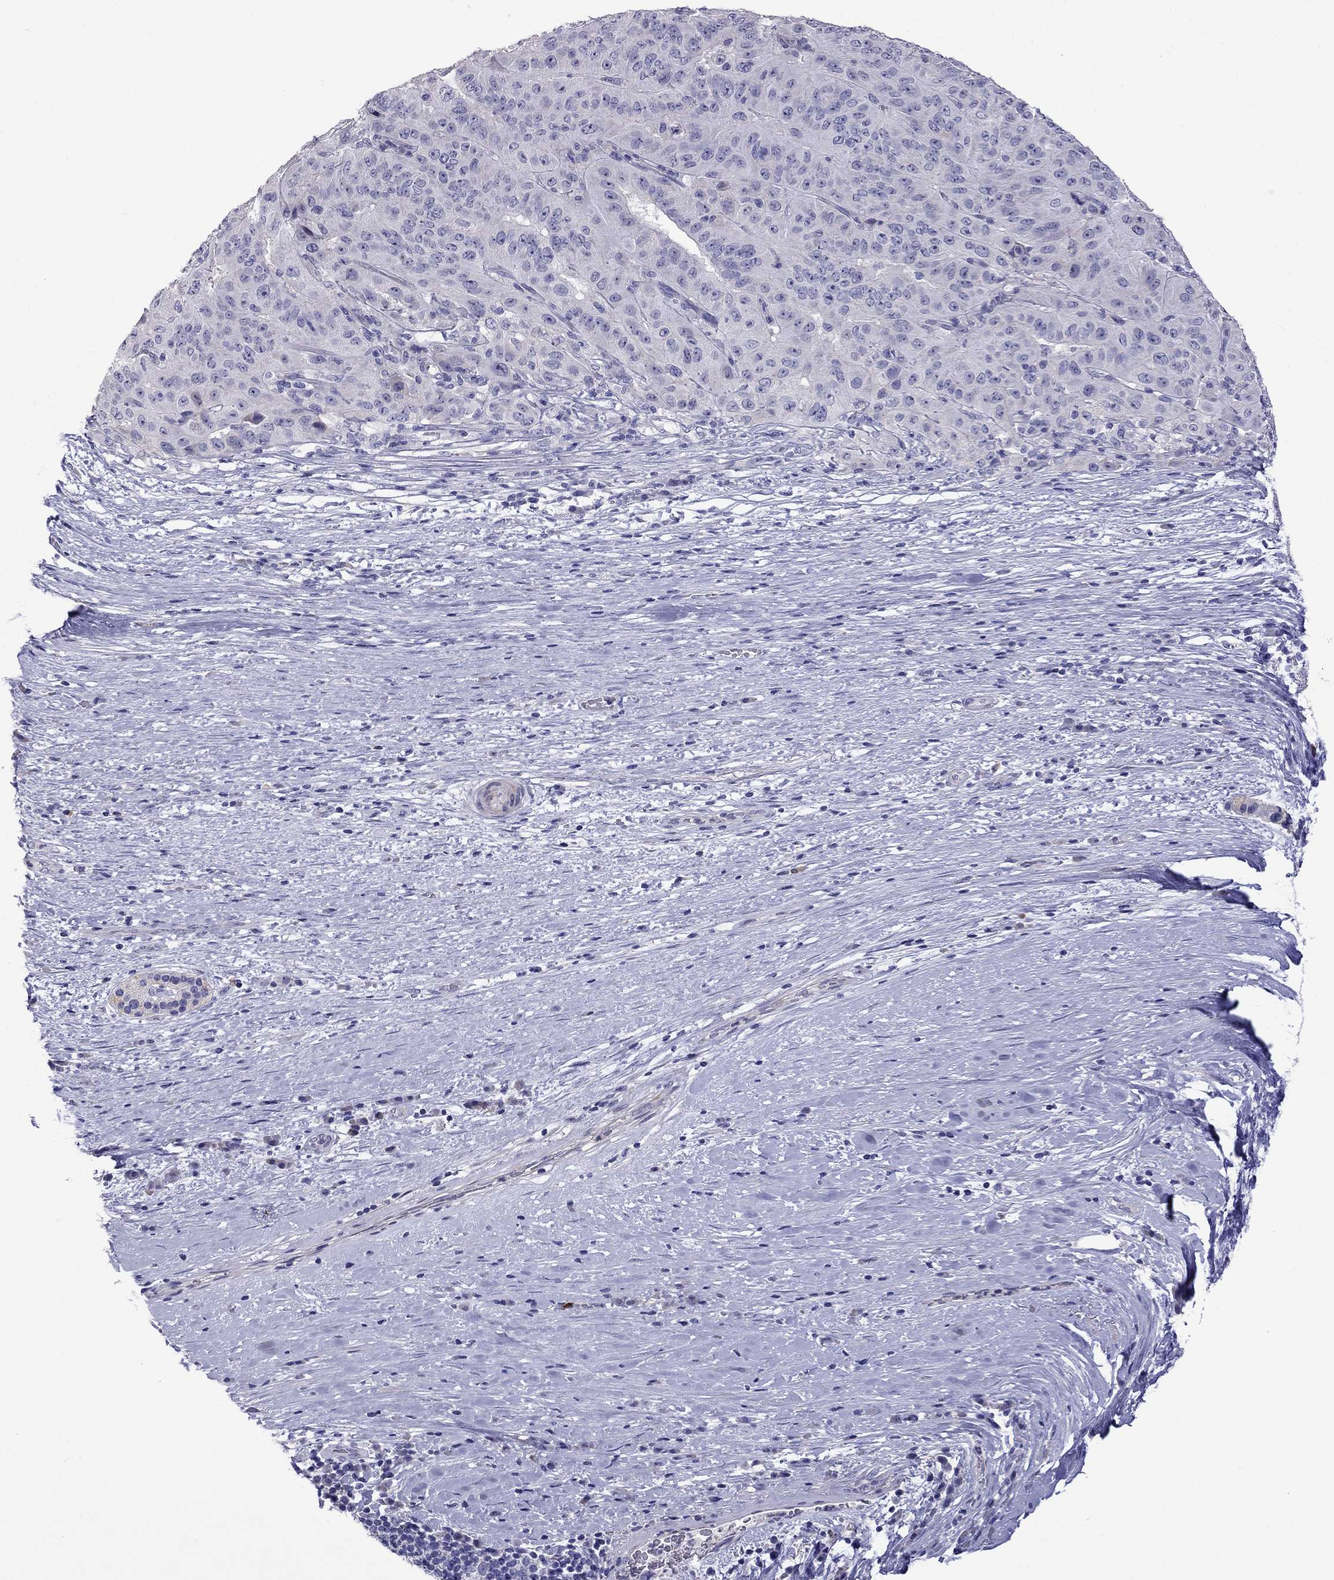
{"staining": {"intensity": "negative", "quantity": "none", "location": "none"}, "tissue": "pancreatic cancer", "cell_type": "Tumor cells", "image_type": "cancer", "snomed": [{"axis": "morphology", "description": "Adenocarcinoma, NOS"}, {"axis": "topography", "description": "Pancreas"}], "caption": "This image is of pancreatic cancer stained with immunohistochemistry (IHC) to label a protein in brown with the nuclei are counter-stained blue. There is no expression in tumor cells.", "gene": "STAR", "patient": {"sex": "male", "age": 63}}